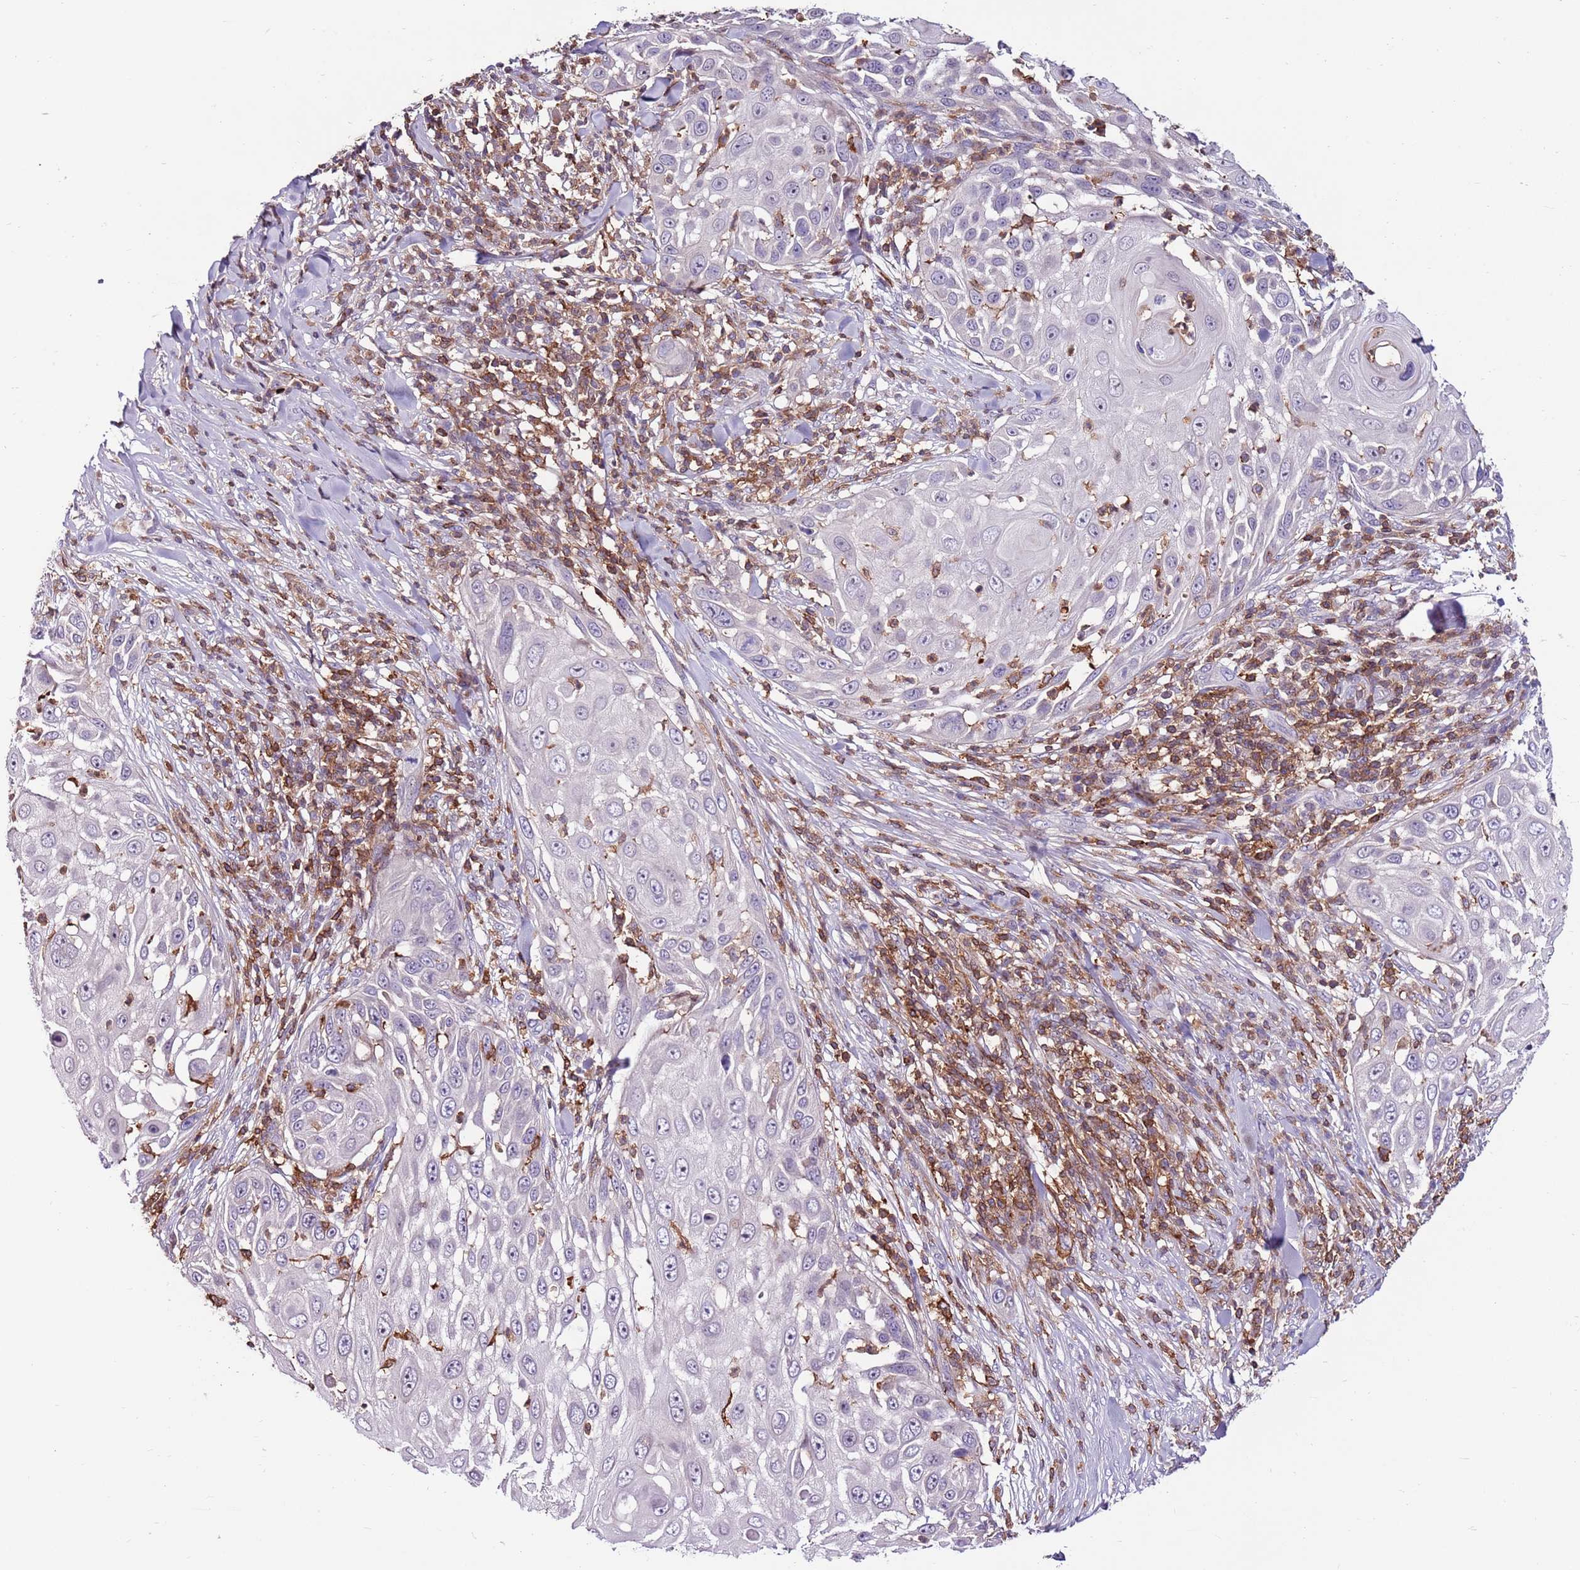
{"staining": {"intensity": "negative", "quantity": "none", "location": "none"}, "tissue": "skin cancer", "cell_type": "Tumor cells", "image_type": "cancer", "snomed": [{"axis": "morphology", "description": "Squamous cell carcinoma, NOS"}, {"axis": "topography", "description": "Skin"}], "caption": "The histopathology image demonstrates no significant positivity in tumor cells of squamous cell carcinoma (skin).", "gene": "ZSWIM1", "patient": {"sex": "female", "age": 44}}